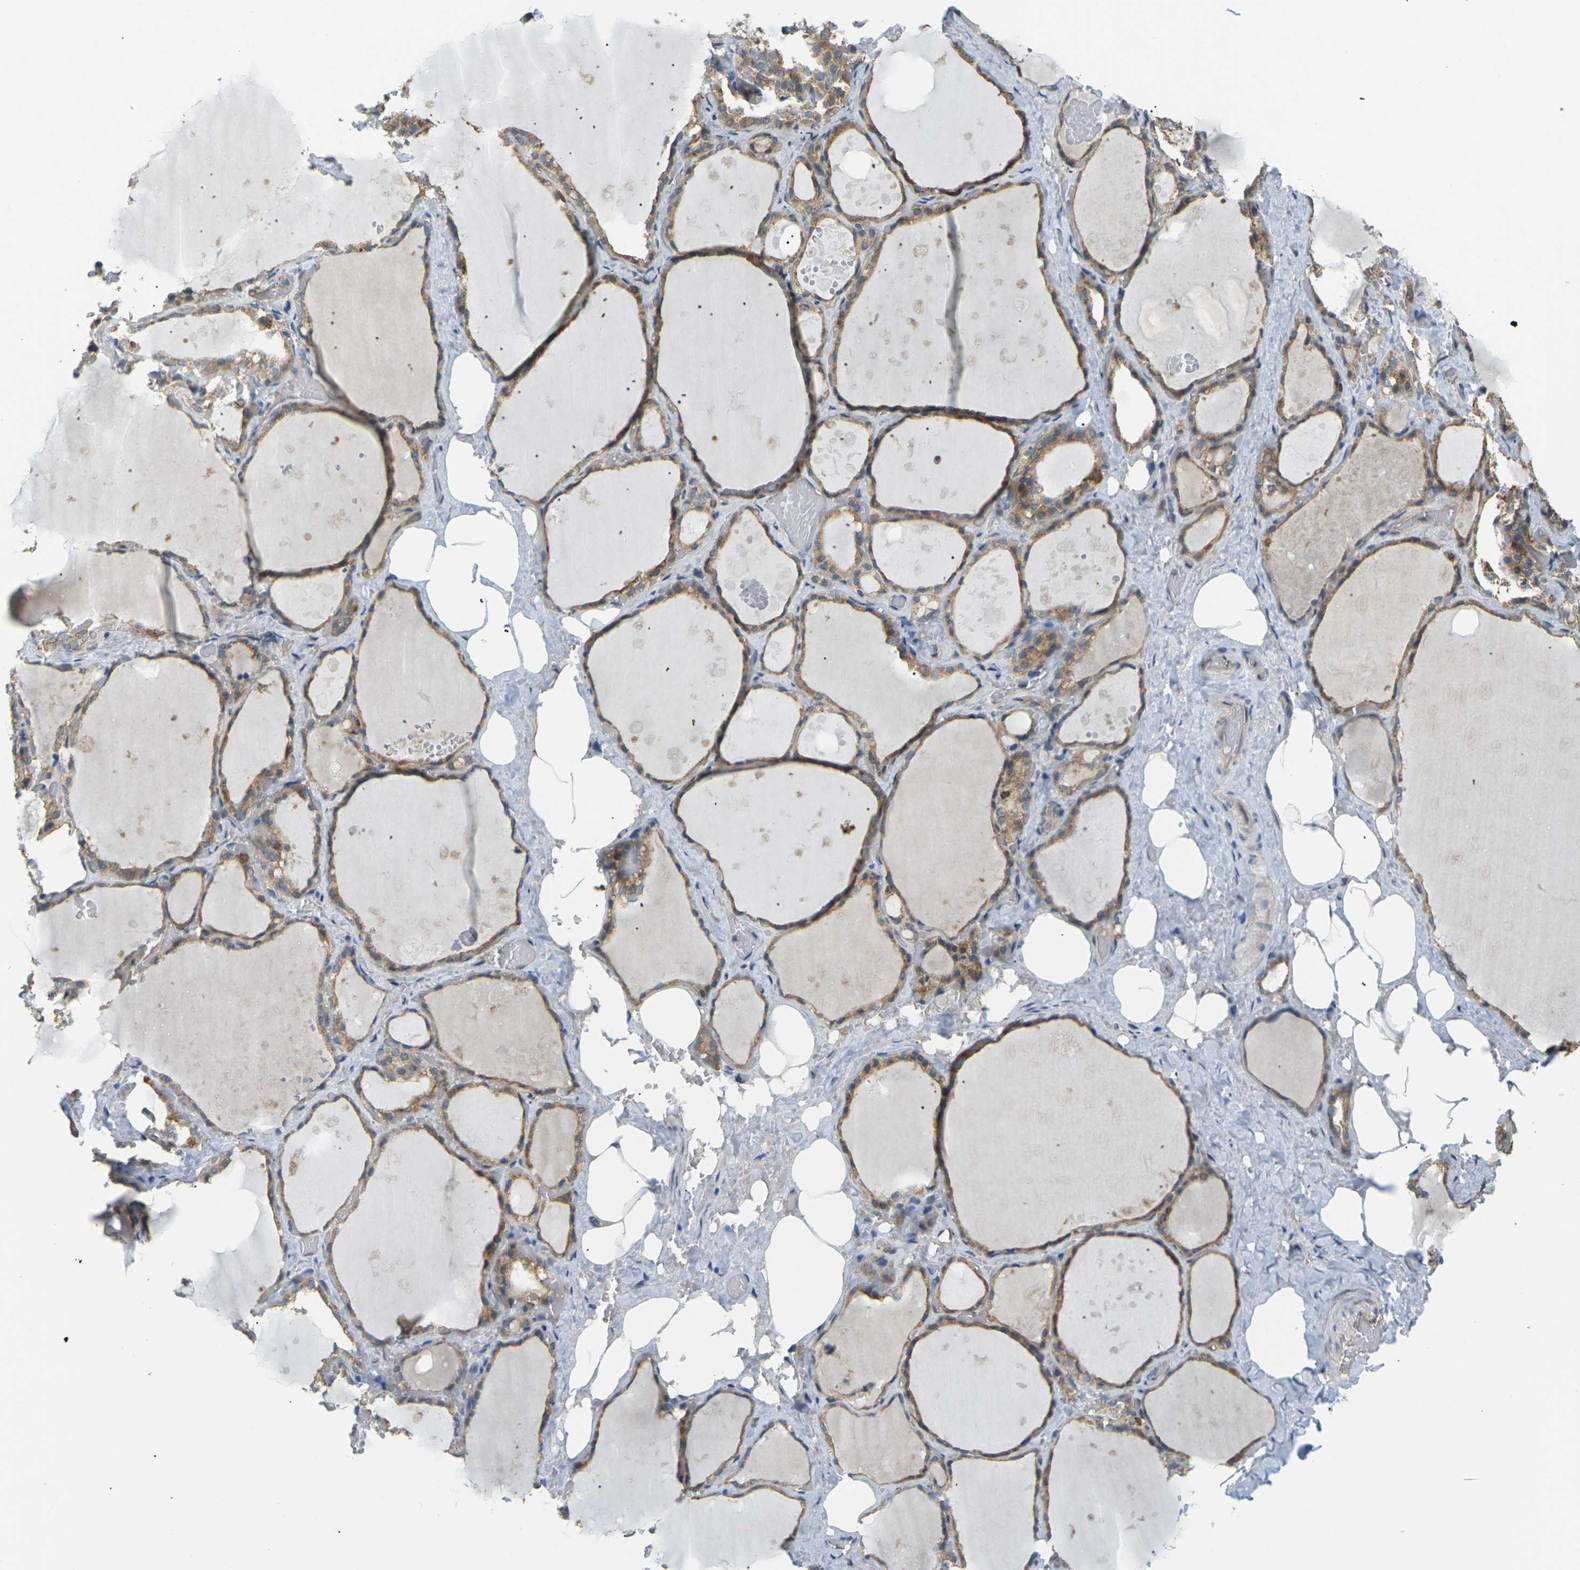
{"staining": {"intensity": "moderate", "quantity": ">75%", "location": "cytoplasmic/membranous"}, "tissue": "thyroid gland", "cell_type": "Glandular cells", "image_type": "normal", "snomed": [{"axis": "morphology", "description": "Normal tissue, NOS"}, {"axis": "topography", "description": "Thyroid gland"}], "caption": "Immunohistochemistry (IHC) photomicrograph of benign thyroid gland: thyroid gland stained using IHC demonstrates medium levels of moderate protein expression localized specifically in the cytoplasmic/membranous of glandular cells, appearing as a cytoplasmic/membranous brown color.", "gene": "KSR1", "patient": {"sex": "male", "age": 61}}